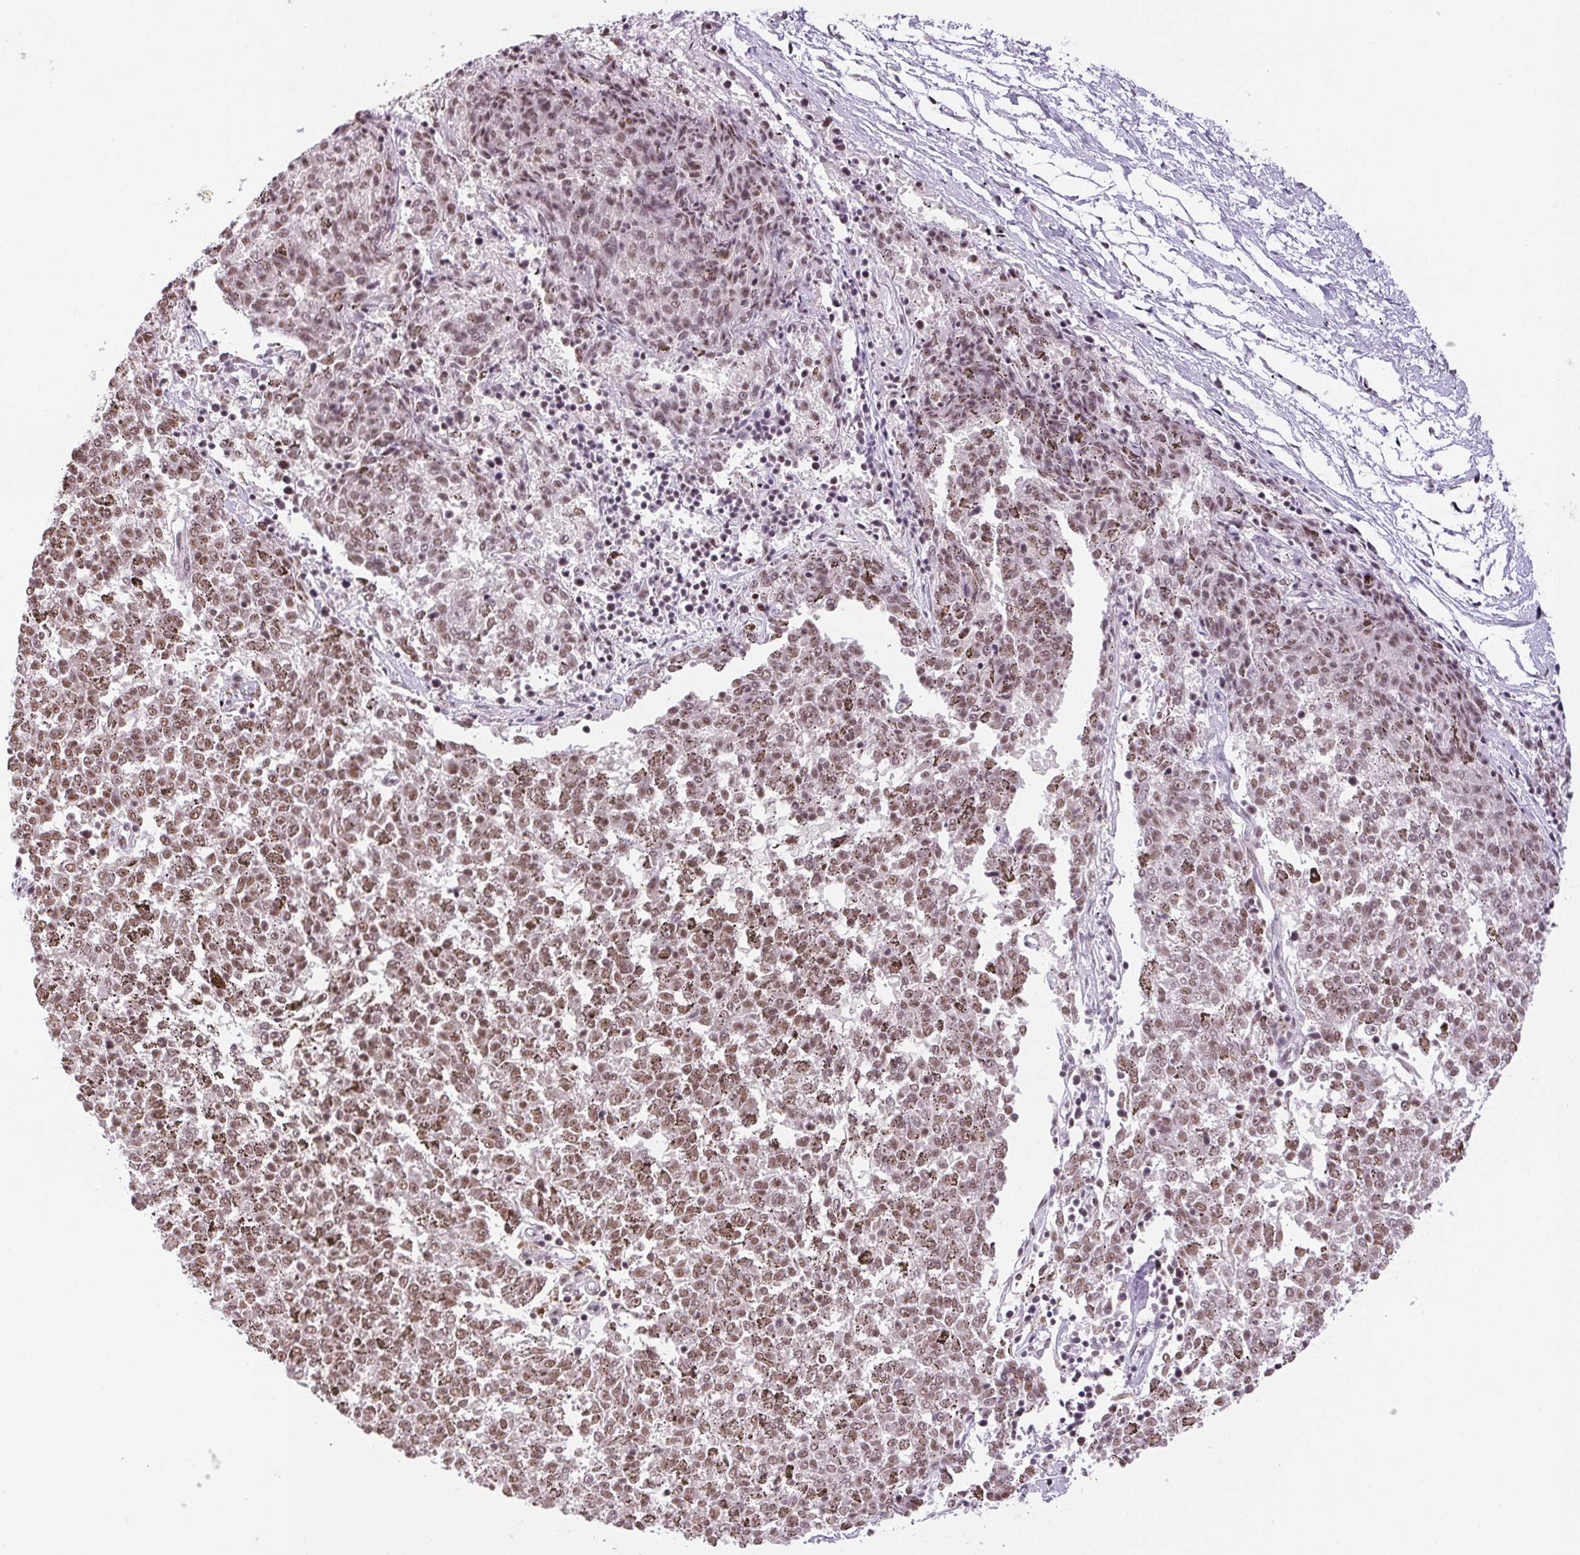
{"staining": {"intensity": "moderate", "quantity": ">75%", "location": "nuclear"}, "tissue": "melanoma", "cell_type": "Tumor cells", "image_type": "cancer", "snomed": [{"axis": "morphology", "description": "Malignant melanoma, NOS"}, {"axis": "topography", "description": "Skin"}], "caption": "Immunohistochemistry (DAB (3,3'-diaminobenzidine)) staining of human malignant melanoma demonstrates moderate nuclear protein staining in about >75% of tumor cells. The protein is shown in brown color, while the nuclei are stained blue.", "gene": "IK", "patient": {"sex": "female", "age": 72}}